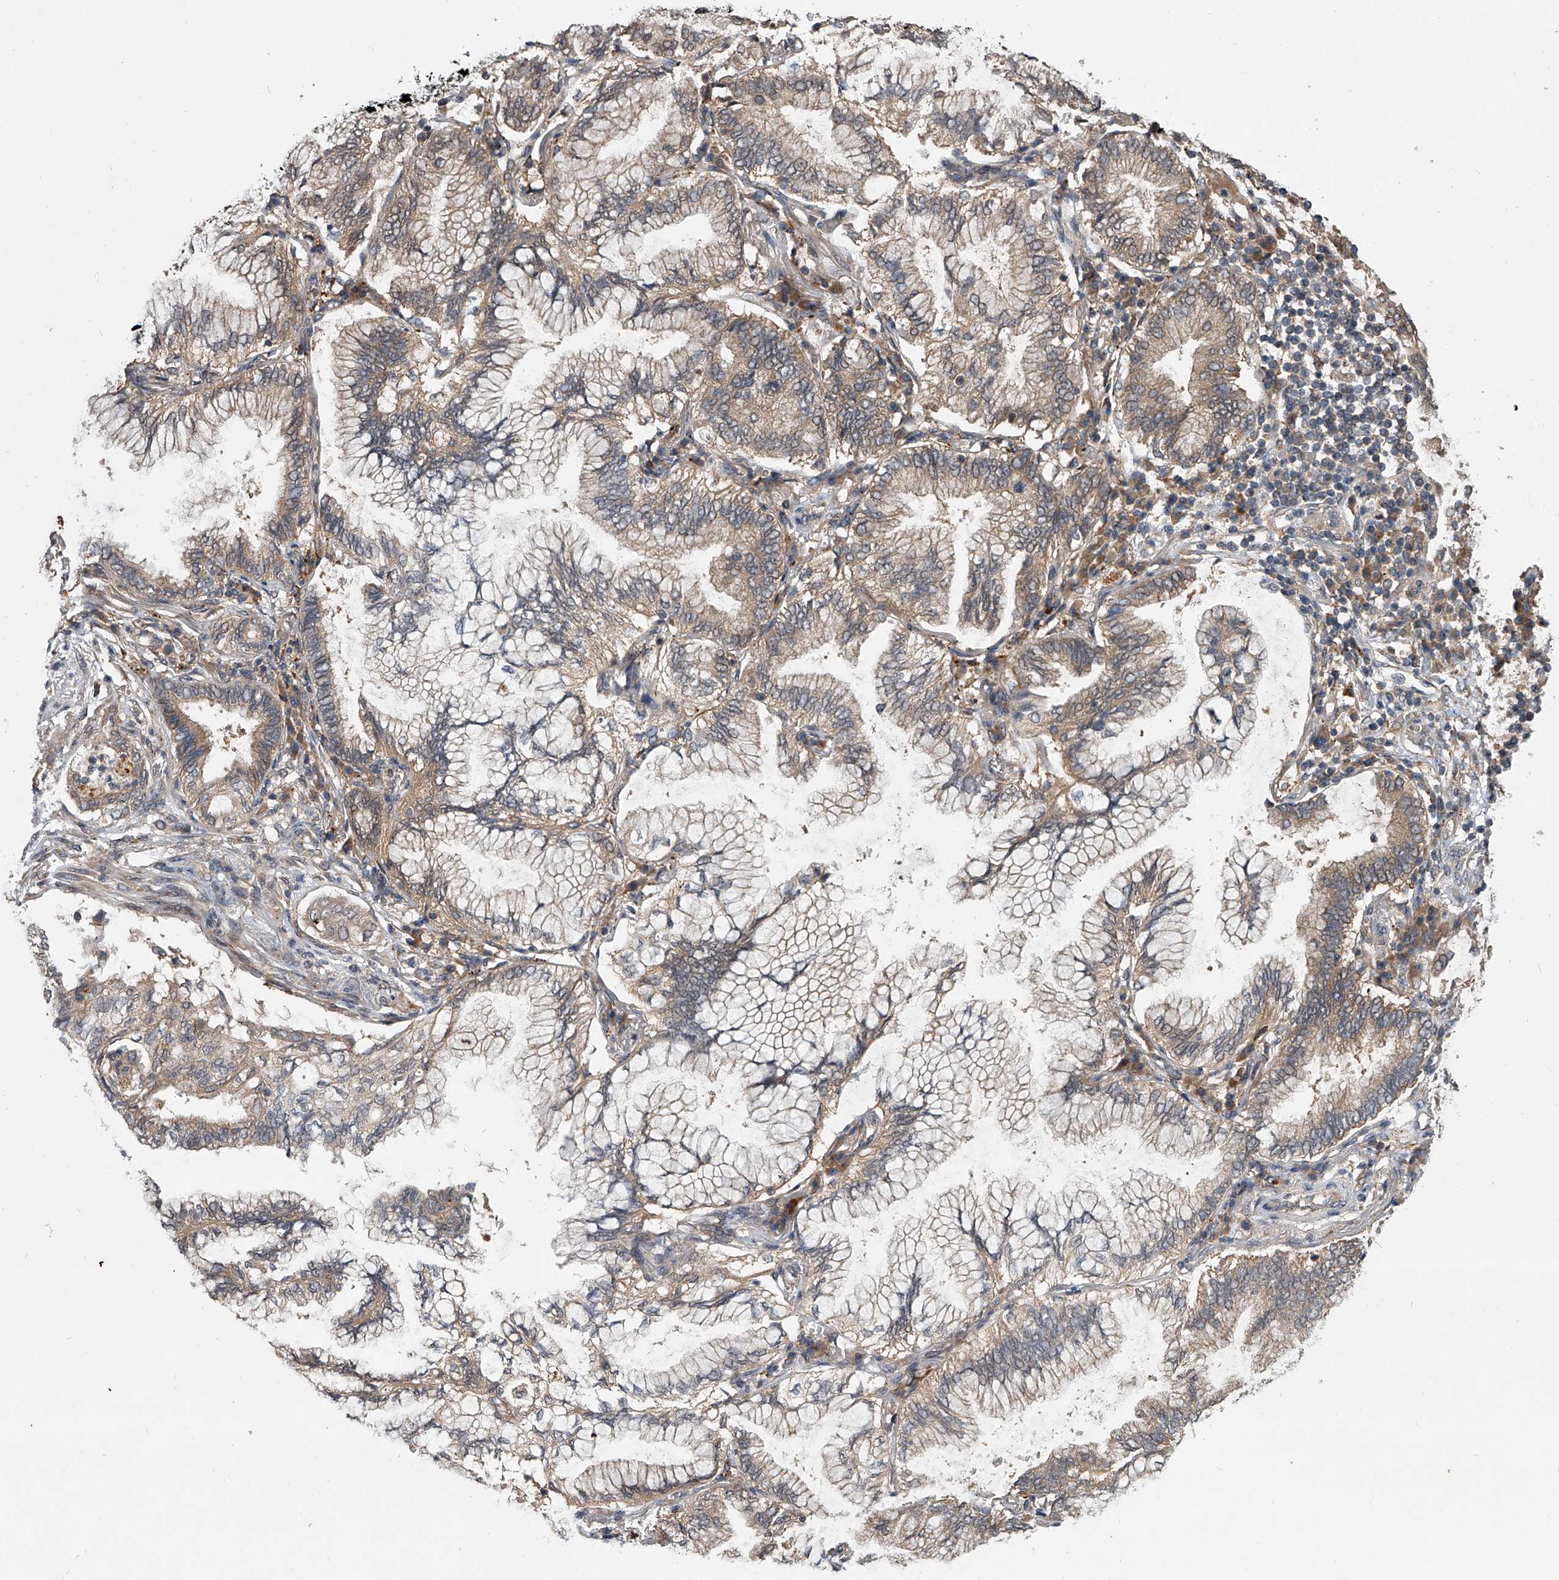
{"staining": {"intensity": "weak", "quantity": ">75%", "location": "cytoplasmic/membranous"}, "tissue": "lung cancer", "cell_type": "Tumor cells", "image_type": "cancer", "snomed": [{"axis": "morphology", "description": "Adenocarcinoma, NOS"}, {"axis": "topography", "description": "Lung"}], "caption": "A brown stain highlights weak cytoplasmic/membranous expression of a protein in human lung adenocarcinoma tumor cells. (DAB IHC with brightfield microscopy, high magnification).", "gene": "GEMIN8", "patient": {"sex": "female", "age": 70}}